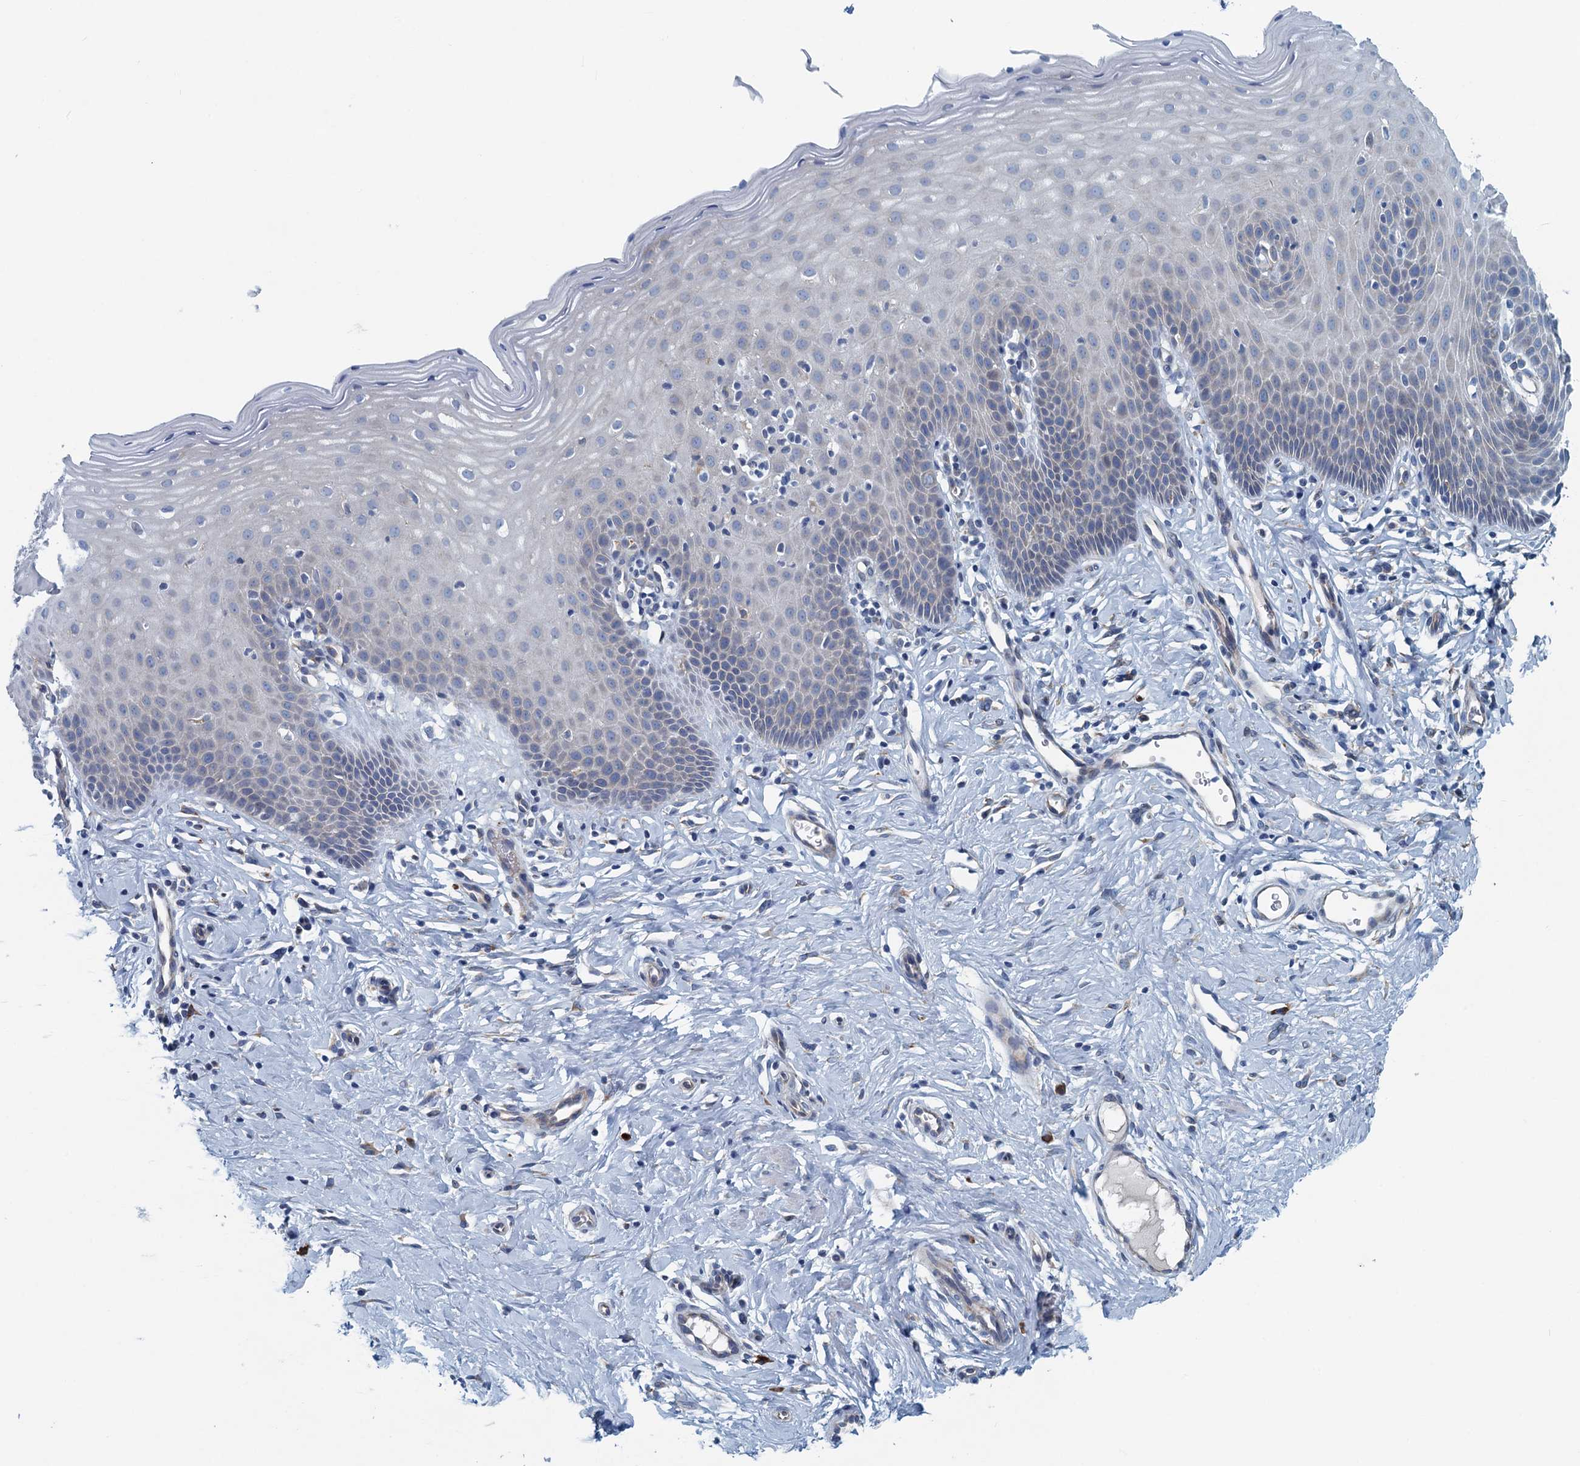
{"staining": {"intensity": "negative", "quantity": "none", "location": "none"}, "tissue": "cervix", "cell_type": "Squamous epithelial cells", "image_type": "normal", "snomed": [{"axis": "morphology", "description": "Normal tissue, NOS"}, {"axis": "topography", "description": "Cervix"}], "caption": "A photomicrograph of human cervix is negative for staining in squamous epithelial cells. (Brightfield microscopy of DAB immunohistochemistry (IHC) at high magnification).", "gene": "MYDGF", "patient": {"sex": "female", "age": 36}}